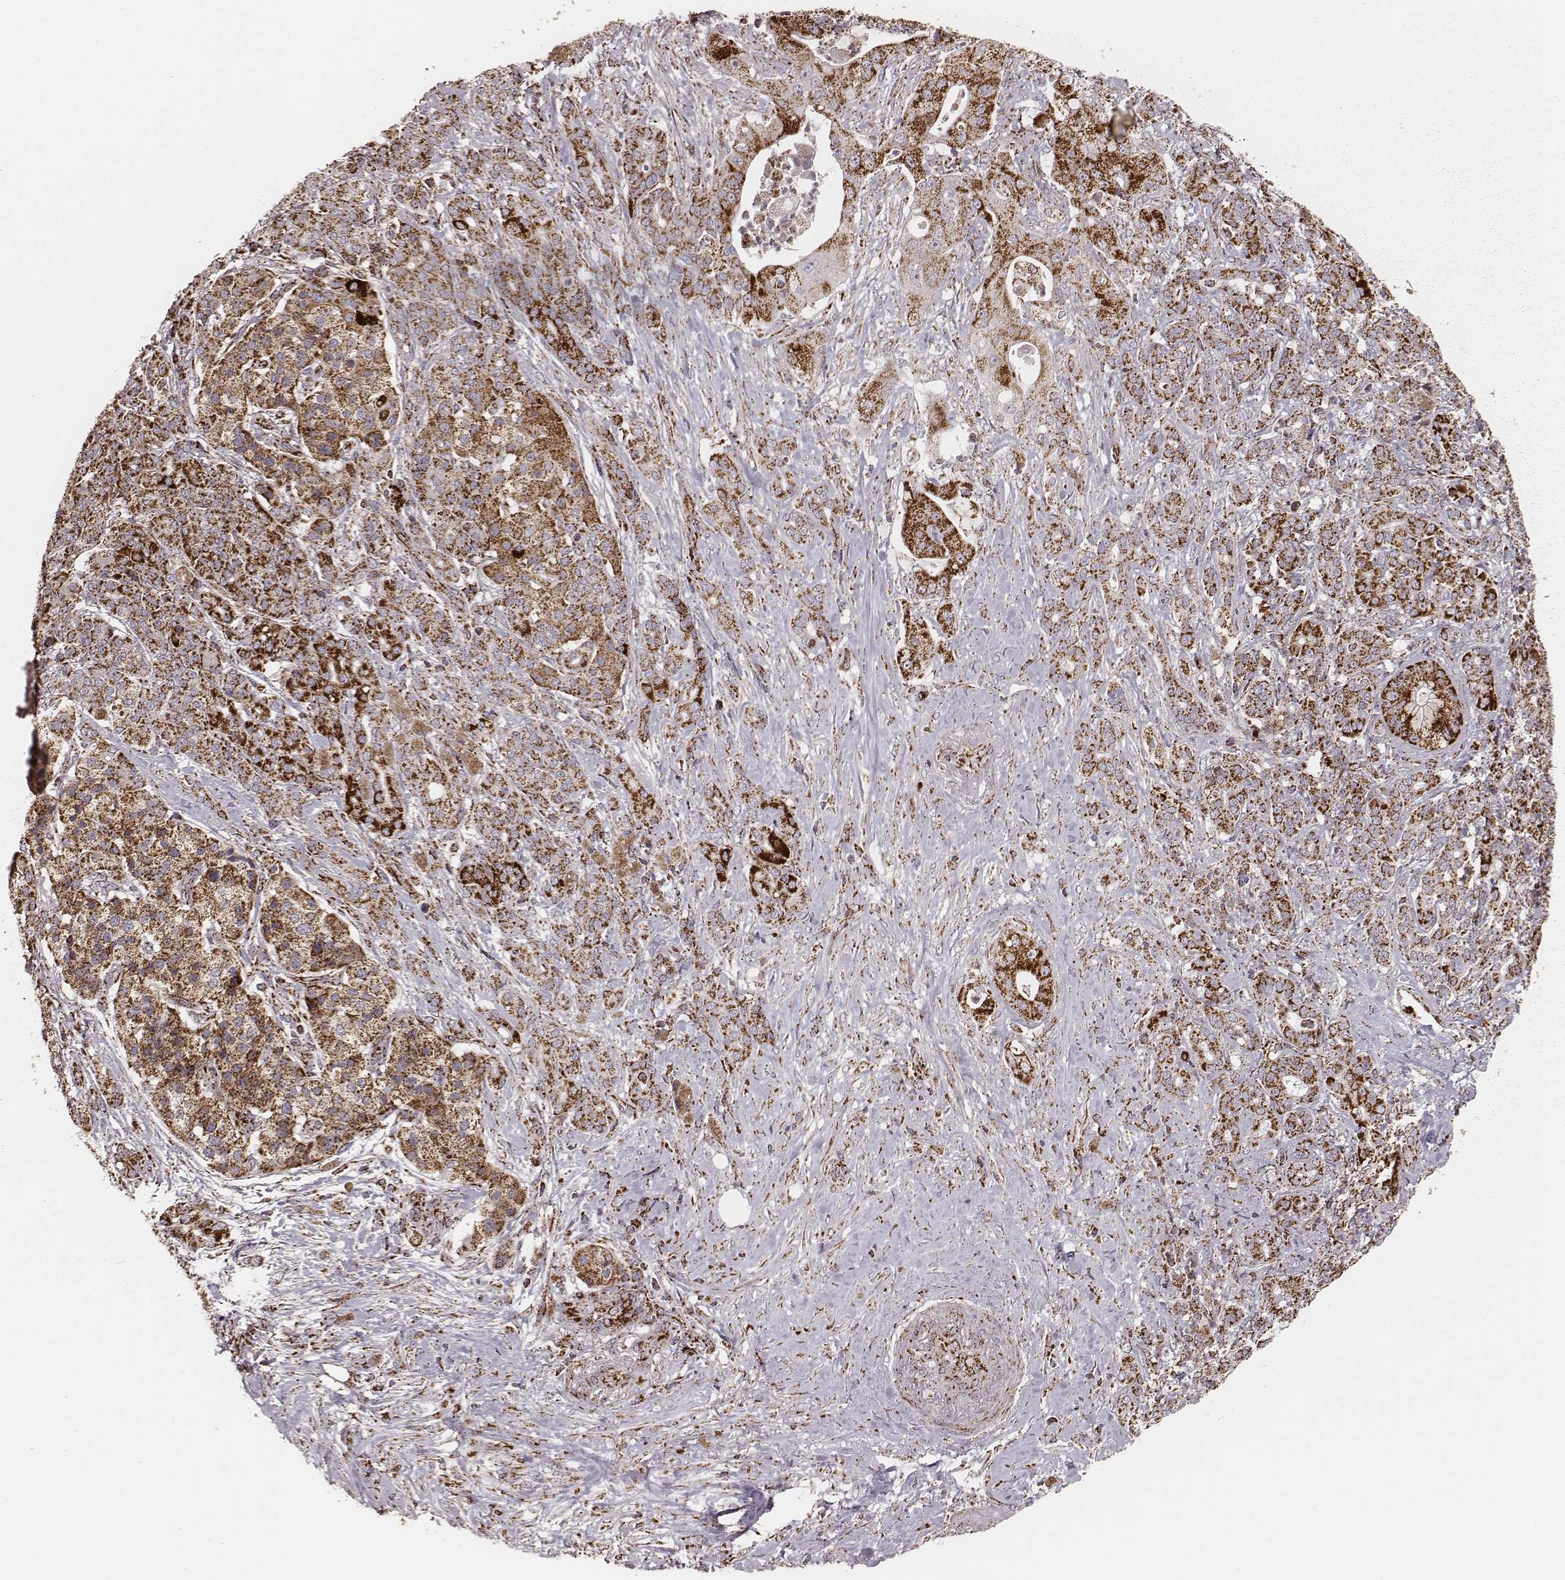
{"staining": {"intensity": "strong", "quantity": "<25%", "location": "cytoplasmic/membranous"}, "tissue": "pancreatic cancer", "cell_type": "Tumor cells", "image_type": "cancer", "snomed": [{"axis": "morphology", "description": "Normal tissue, NOS"}, {"axis": "morphology", "description": "Inflammation, NOS"}, {"axis": "morphology", "description": "Adenocarcinoma, NOS"}, {"axis": "topography", "description": "Pancreas"}], "caption": "IHC image of human pancreatic adenocarcinoma stained for a protein (brown), which shows medium levels of strong cytoplasmic/membranous staining in about <25% of tumor cells.", "gene": "TUFM", "patient": {"sex": "male", "age": 57}}